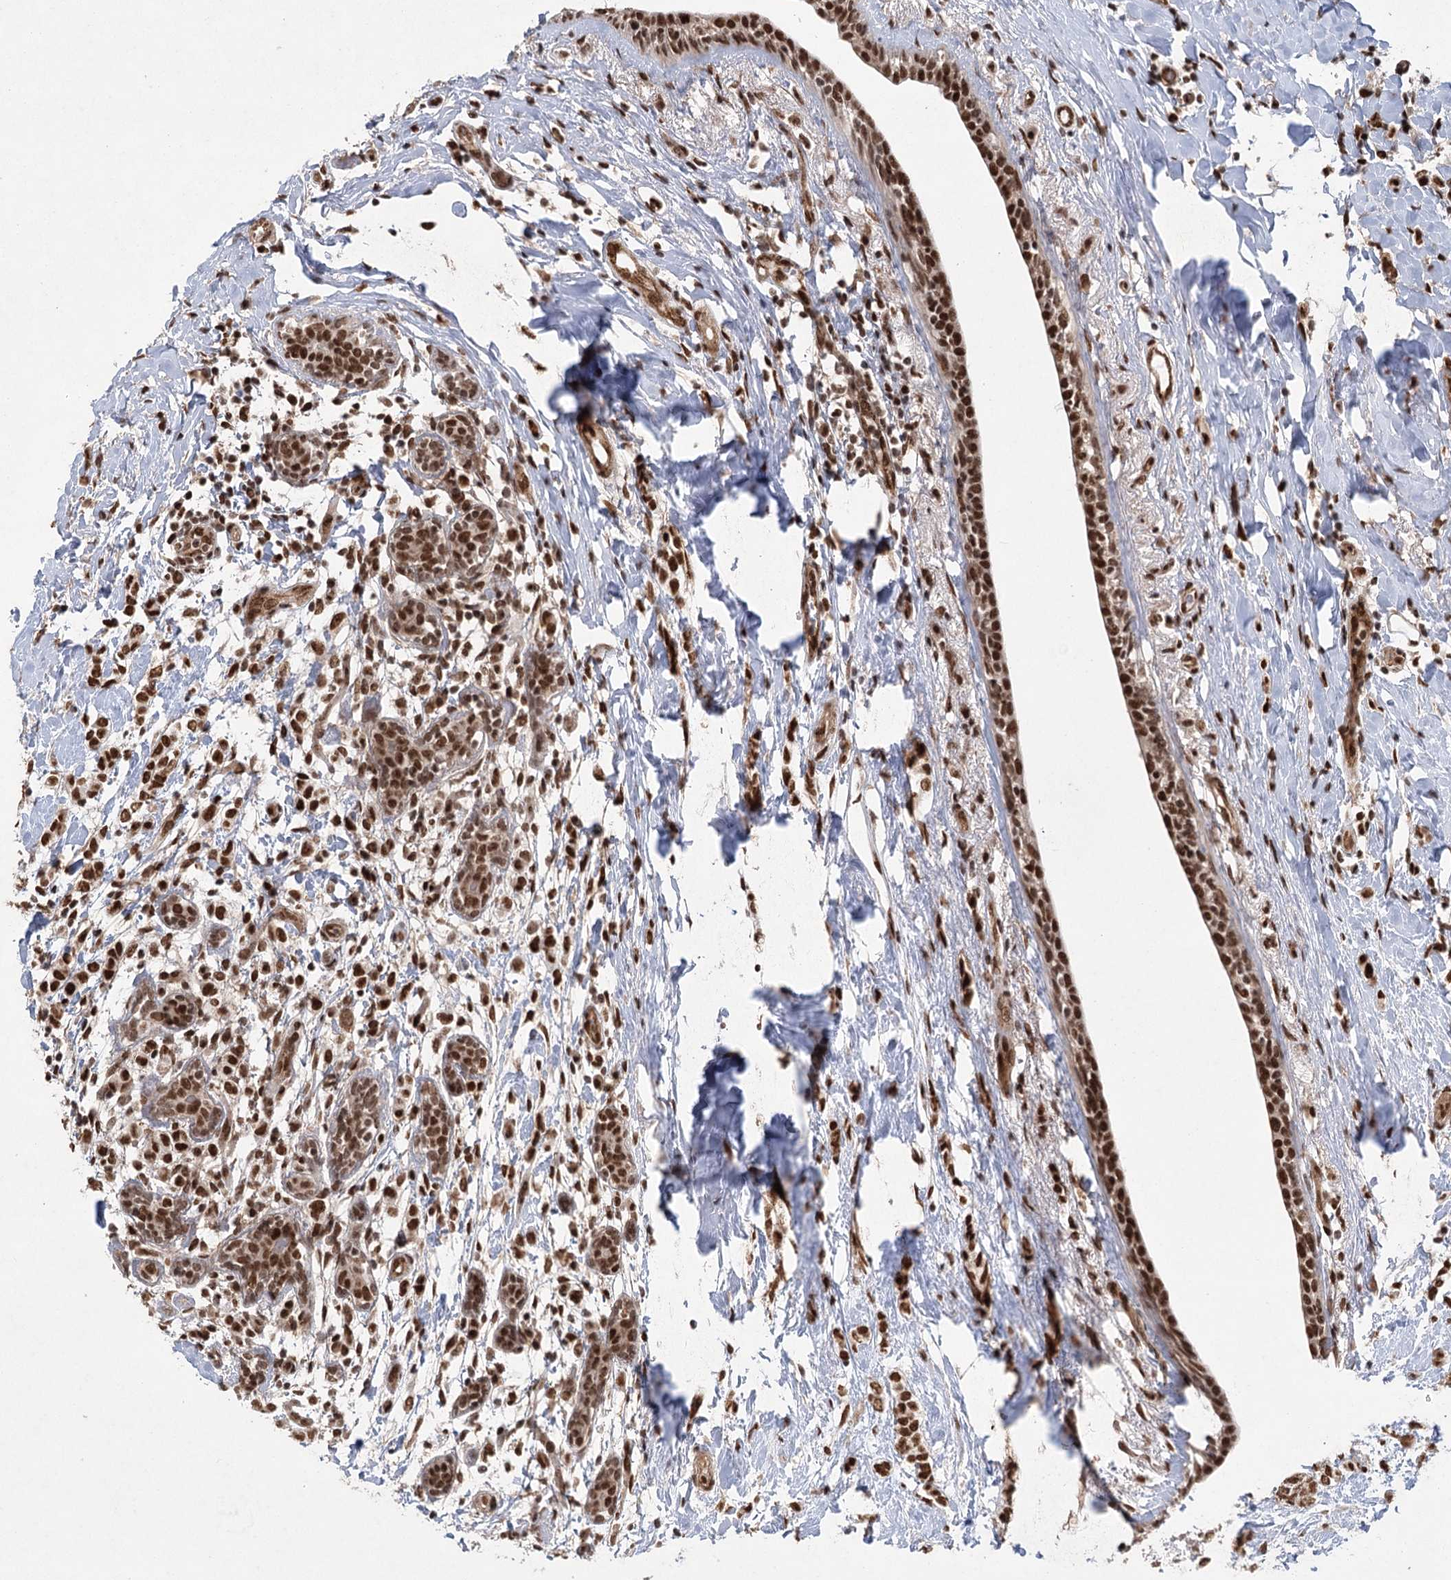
{"staining": {"intensity": "strong", "quantity": ">75%", "location": "nuclear"}, "tissue": "breast cancer", "cell_type": "Tumor cells", "image_type": "cancer", "snomed": [{"axis": "morphology", "description": "Normal tissue, NOS"}, {"axis": "morphology", "description": "Lobular carcinoma"}, {"axis": "topography", "description": "Breast"}], "caption": "Breast lobular carcinoma tissue reveals strong nuclear positivity in approximately >75% of tumor cells", "gene": "ZCCHC8", "patient": {"sex": "female", "age": 47}}